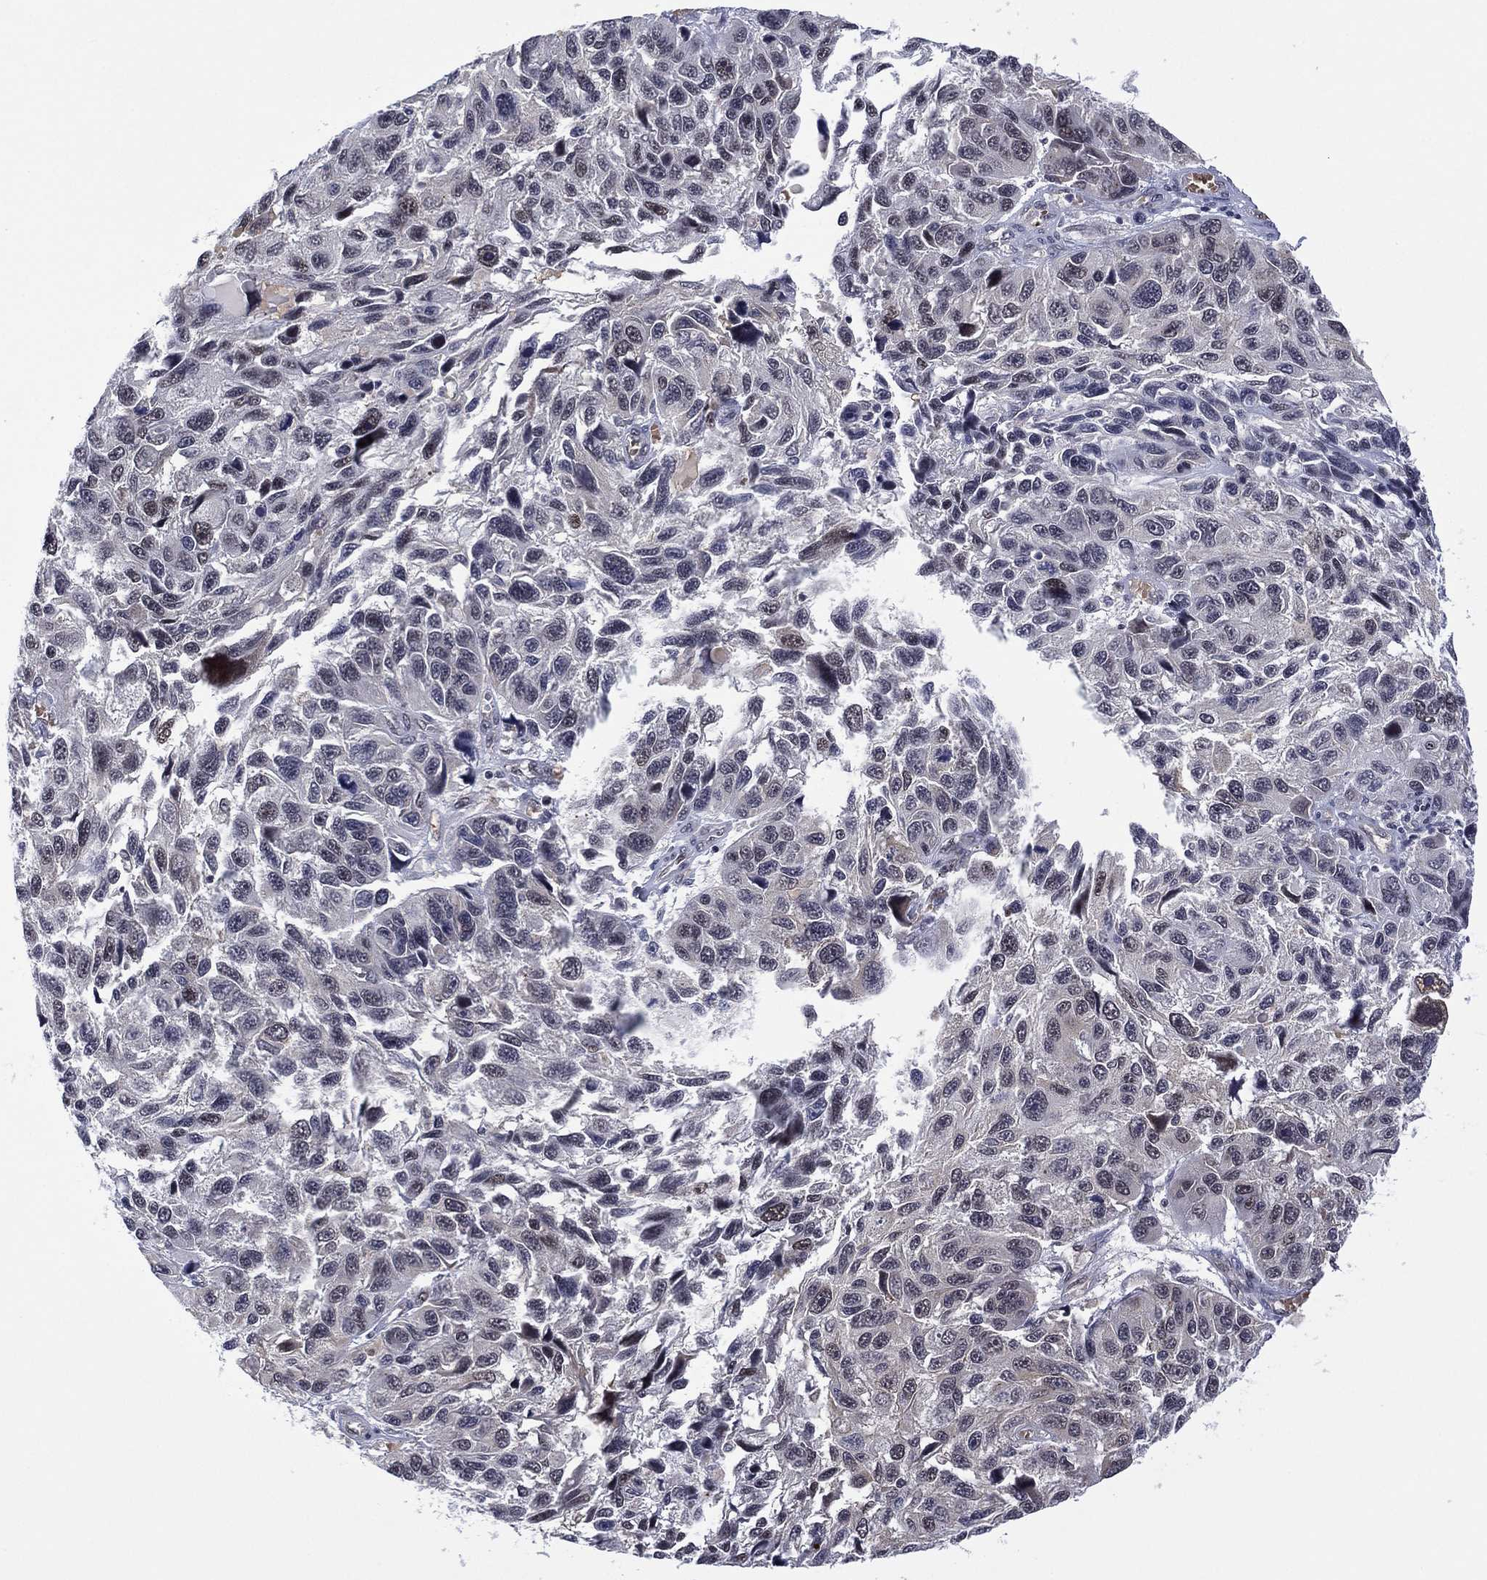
{"staining": {"intensity": "negative", "quantity": "none", "location": "none"}, "tissue": "melanoma", "cell_type": "Tumor cells", "image_type": "cancer", "snomed": [{"axis": "morphology", "description": "Malignant melanoma, NOS"}, {"axis": "topography", "description": "Skin"}], "caption": "This is an IHC histopathology image of melanoma. There is no staining in tumor cells.", "gene": "GSE1", "patient": {"sex": "male", "age": 53}}